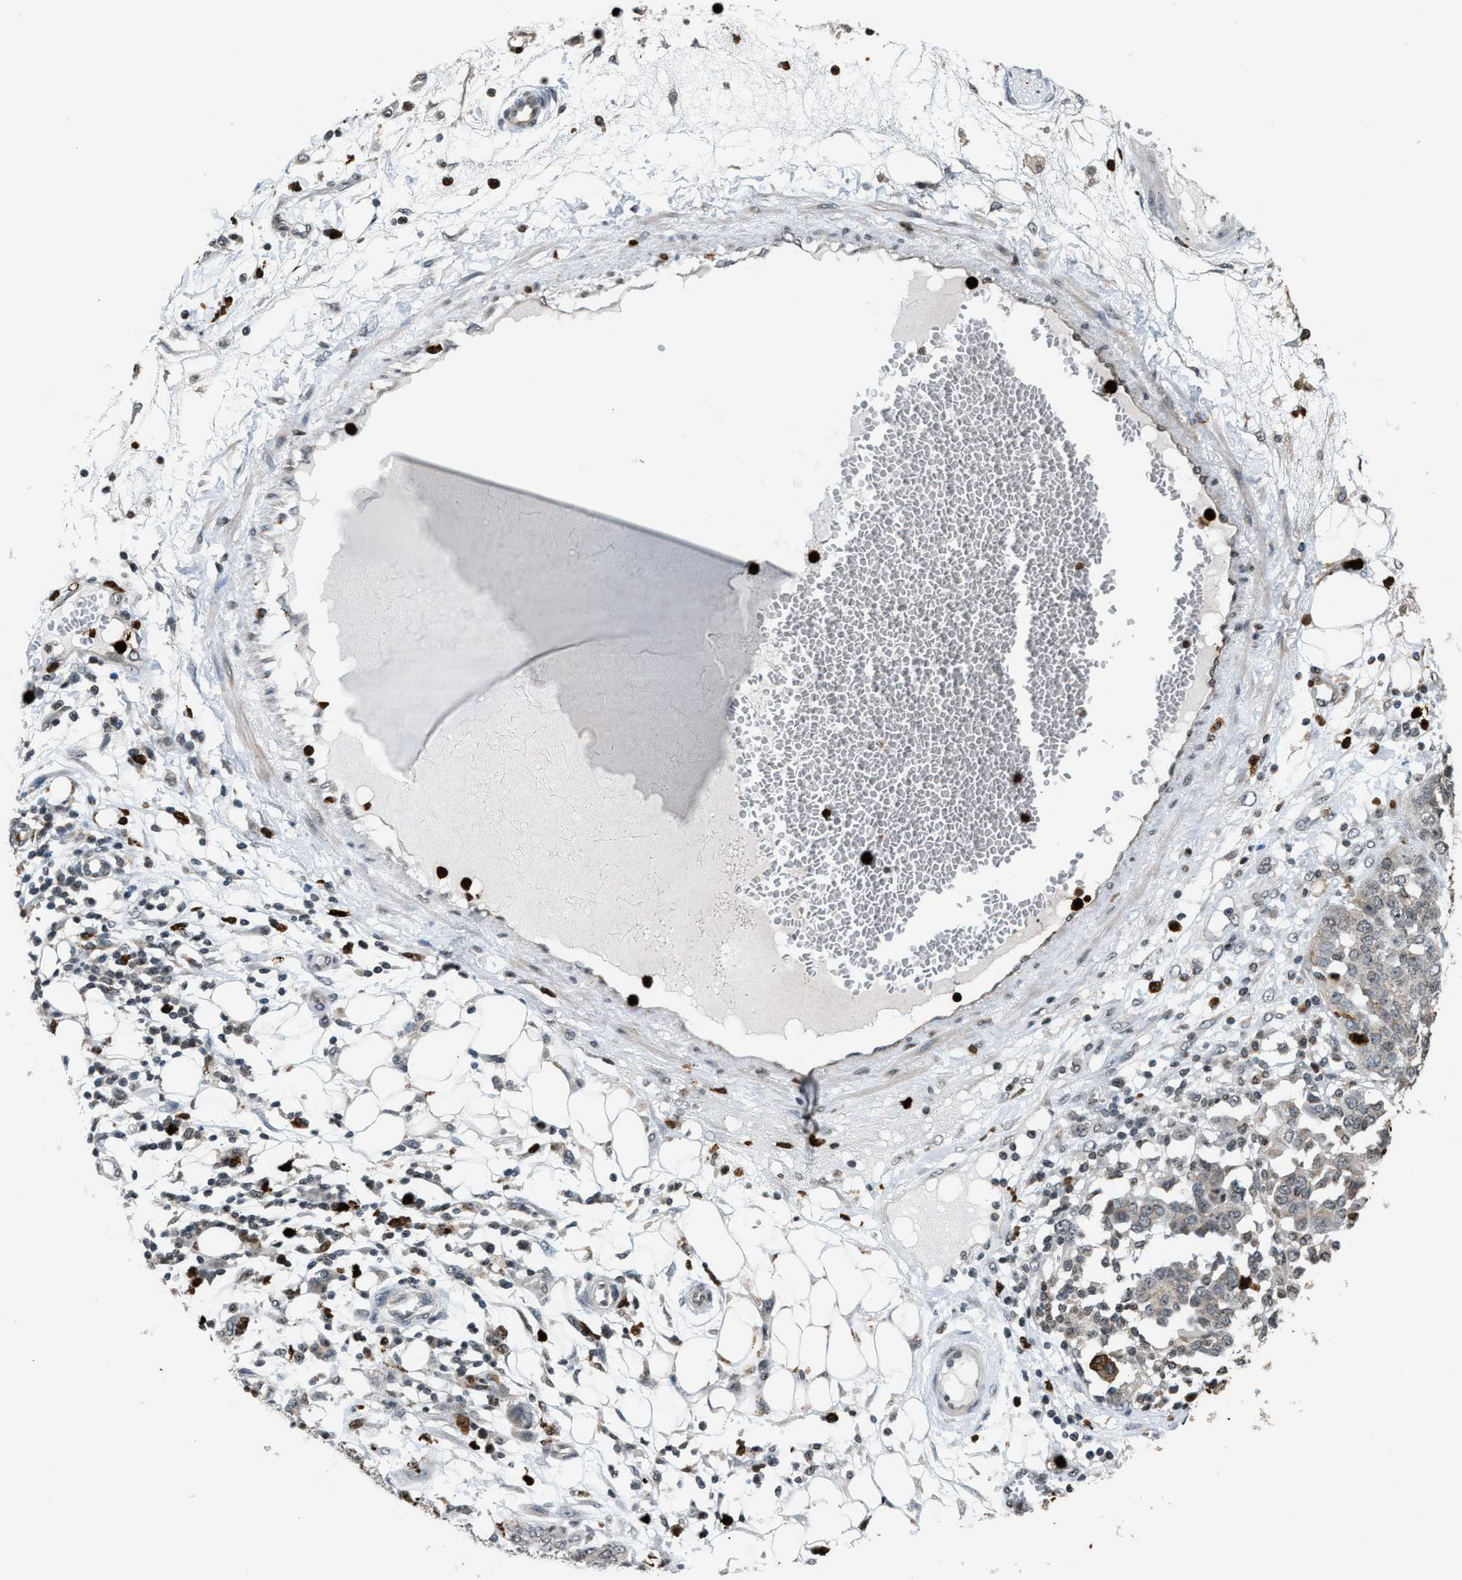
{"staining": {"intensity": "negative", "quantity": "none", "location": "none"}, "tissue": "ovarian cancer", "cell_type": "Tumor cells", "image_type": "cancer", "snomed": [{"axis": "morphology", "description": "Cystadenocarcinoma, serous, NOS"}, {"axis": "topography", "description": "Soft tissue"}, {"axis": "topography", "description": "Ovary"}], "caption": "Serous cystadenocarcinoma (ovarian) was stained to show a protein in brown. There is no significant positivity in tumor cells. (DAB (3,3'-diaminobenzidine) immunohistochemistry (IHC) with hematoxylin counter stain).", "gene": "PRUNE2", "patient": {"sex": "female", "age": 57}}